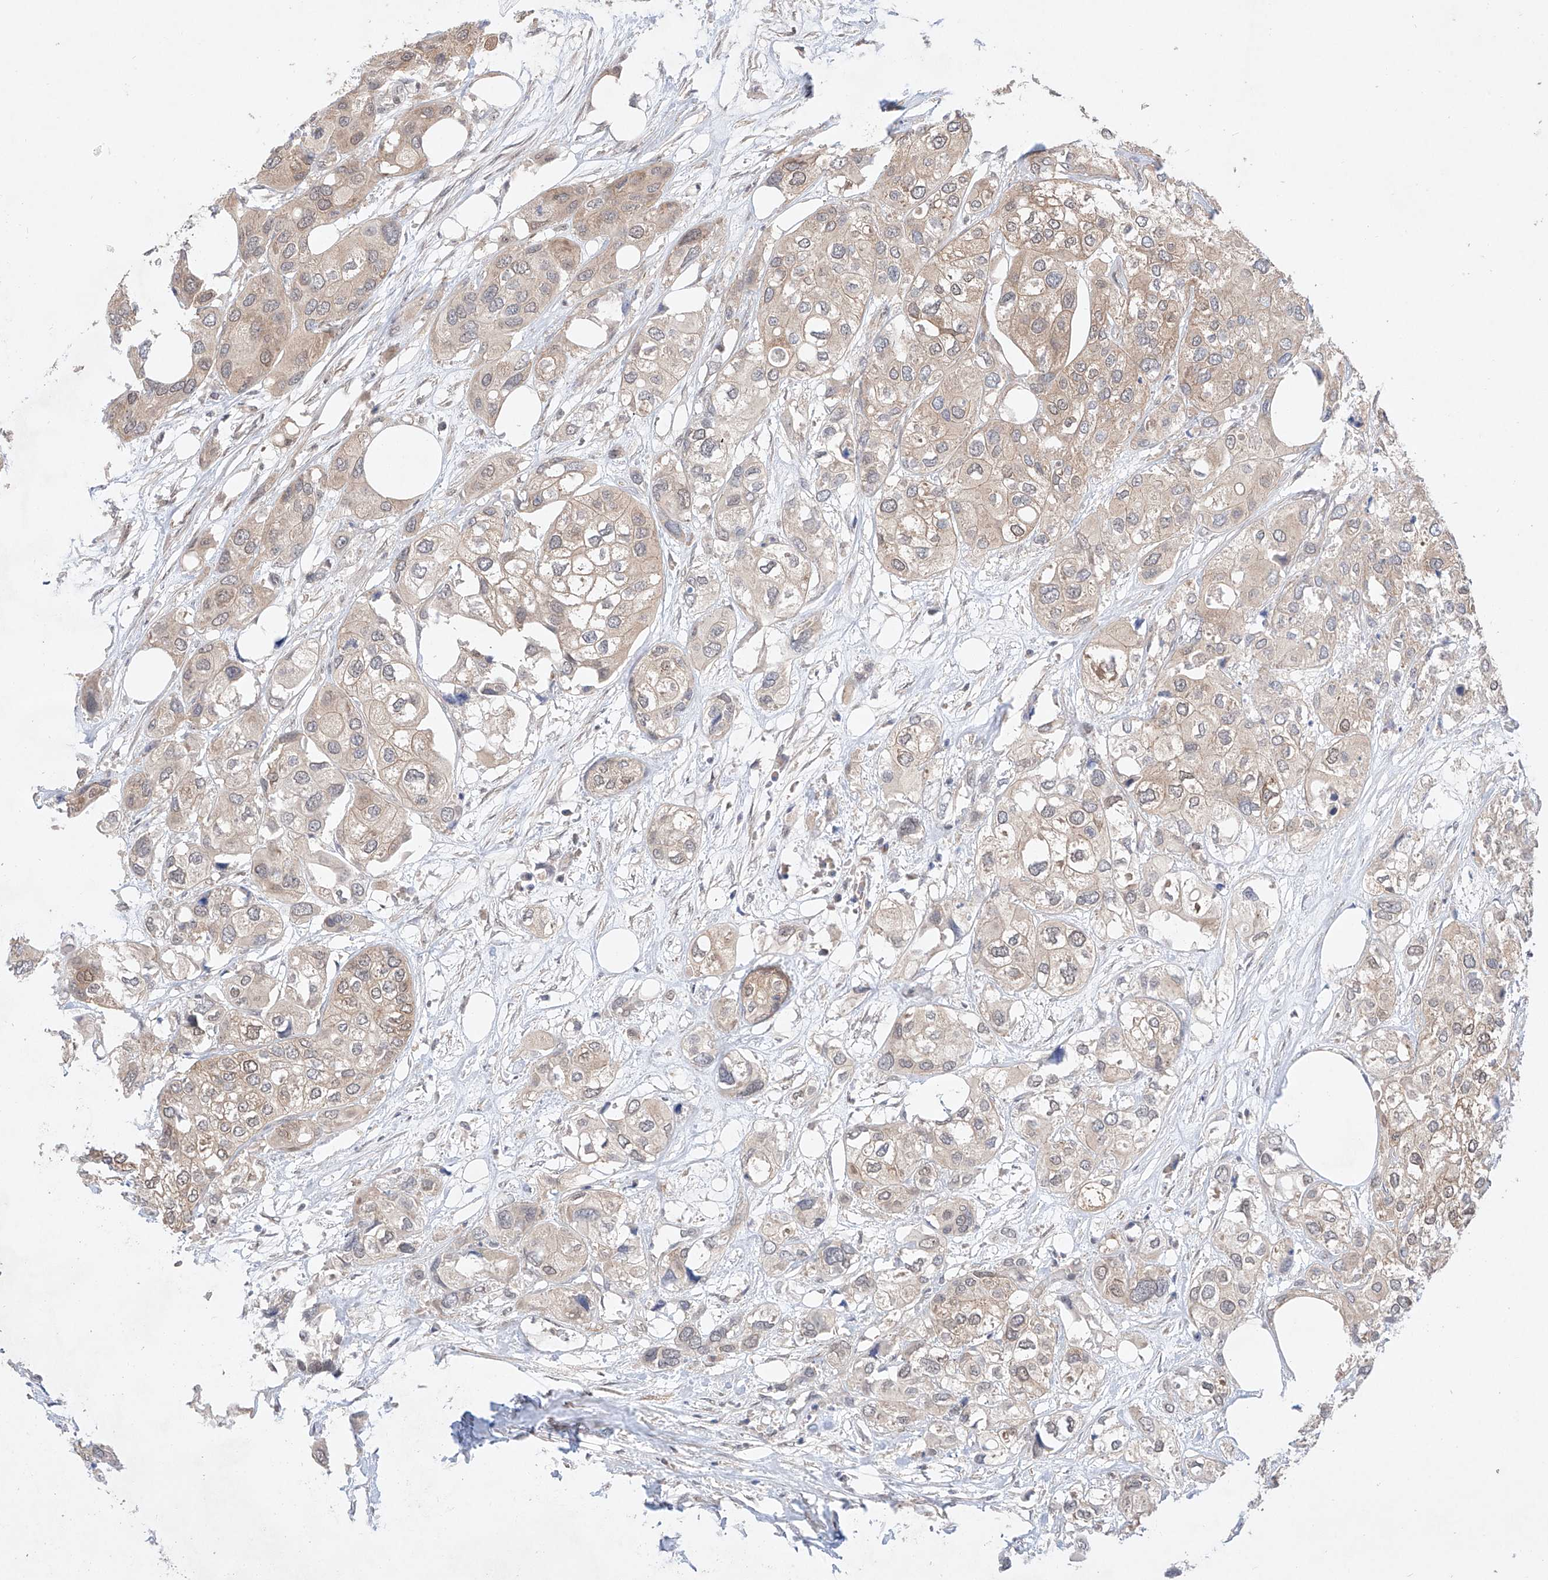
{"staining": {"intensity": "weak", "quantity": "<25%", "location": "cytoplasmic/membranous"}, "tissue": "urothelial cancer", "cell_type": "Tumor cells", "image_type": "cancer", "snomed": [{"axis": "morphology", "description": "Urothelial carcinoma, High grade"}, {"axis": "topography", "description": "Urinary bladder"}], "caption": "The micrograph demonstrates no significant staining in tumor cells of urothelial cancer. (DAB (3,3'-diaminobenzidine) immunohistochemistry with hematoxylin counter stain).", "gene": "TSR2", "patient": {"sex": "male", "age": 64}}